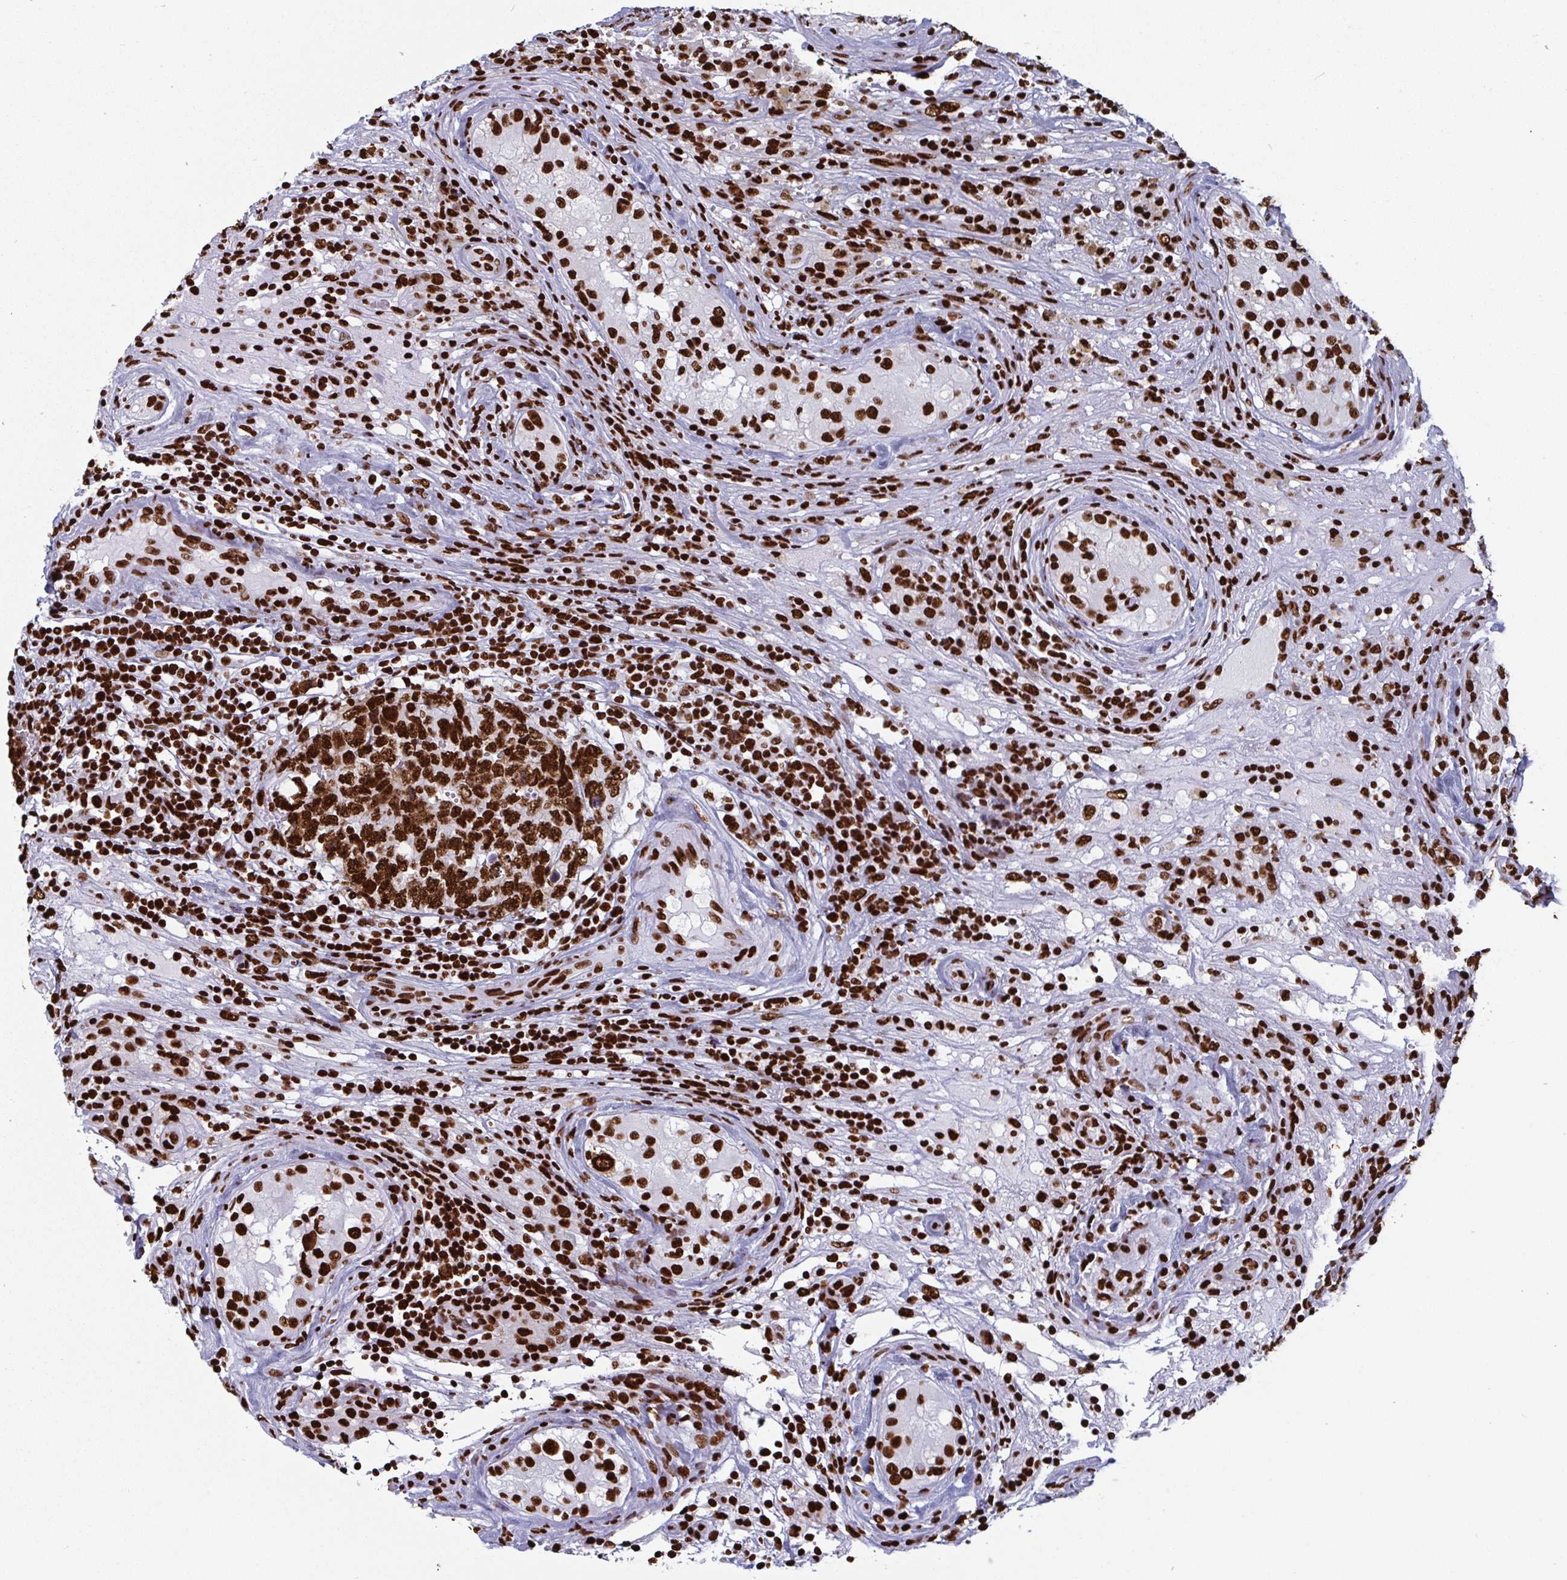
{"staining": {"intensity": "strong", "quantity": ">75%", "location": "nuclear"}, "tissue": "testis cancer", "cell_type": "Tumor cells", "image_type": "cancer", "snomed": [{"axis": "morphology", "description": "Seminoma, NOS"}, {"axis": "morphology", "description": "Teratoma, malignant, NOS"}, {"axis": "topography", "description": "Testis"}], "caption": "Protein staining by immunohistochemistry (IHC) reveals strong nuclear expression in about >75% of tumor cells in testis cancer (teratoma (malignant)).", "gene": "GAR1", "patient": {"sex": "male", "age": 34}}